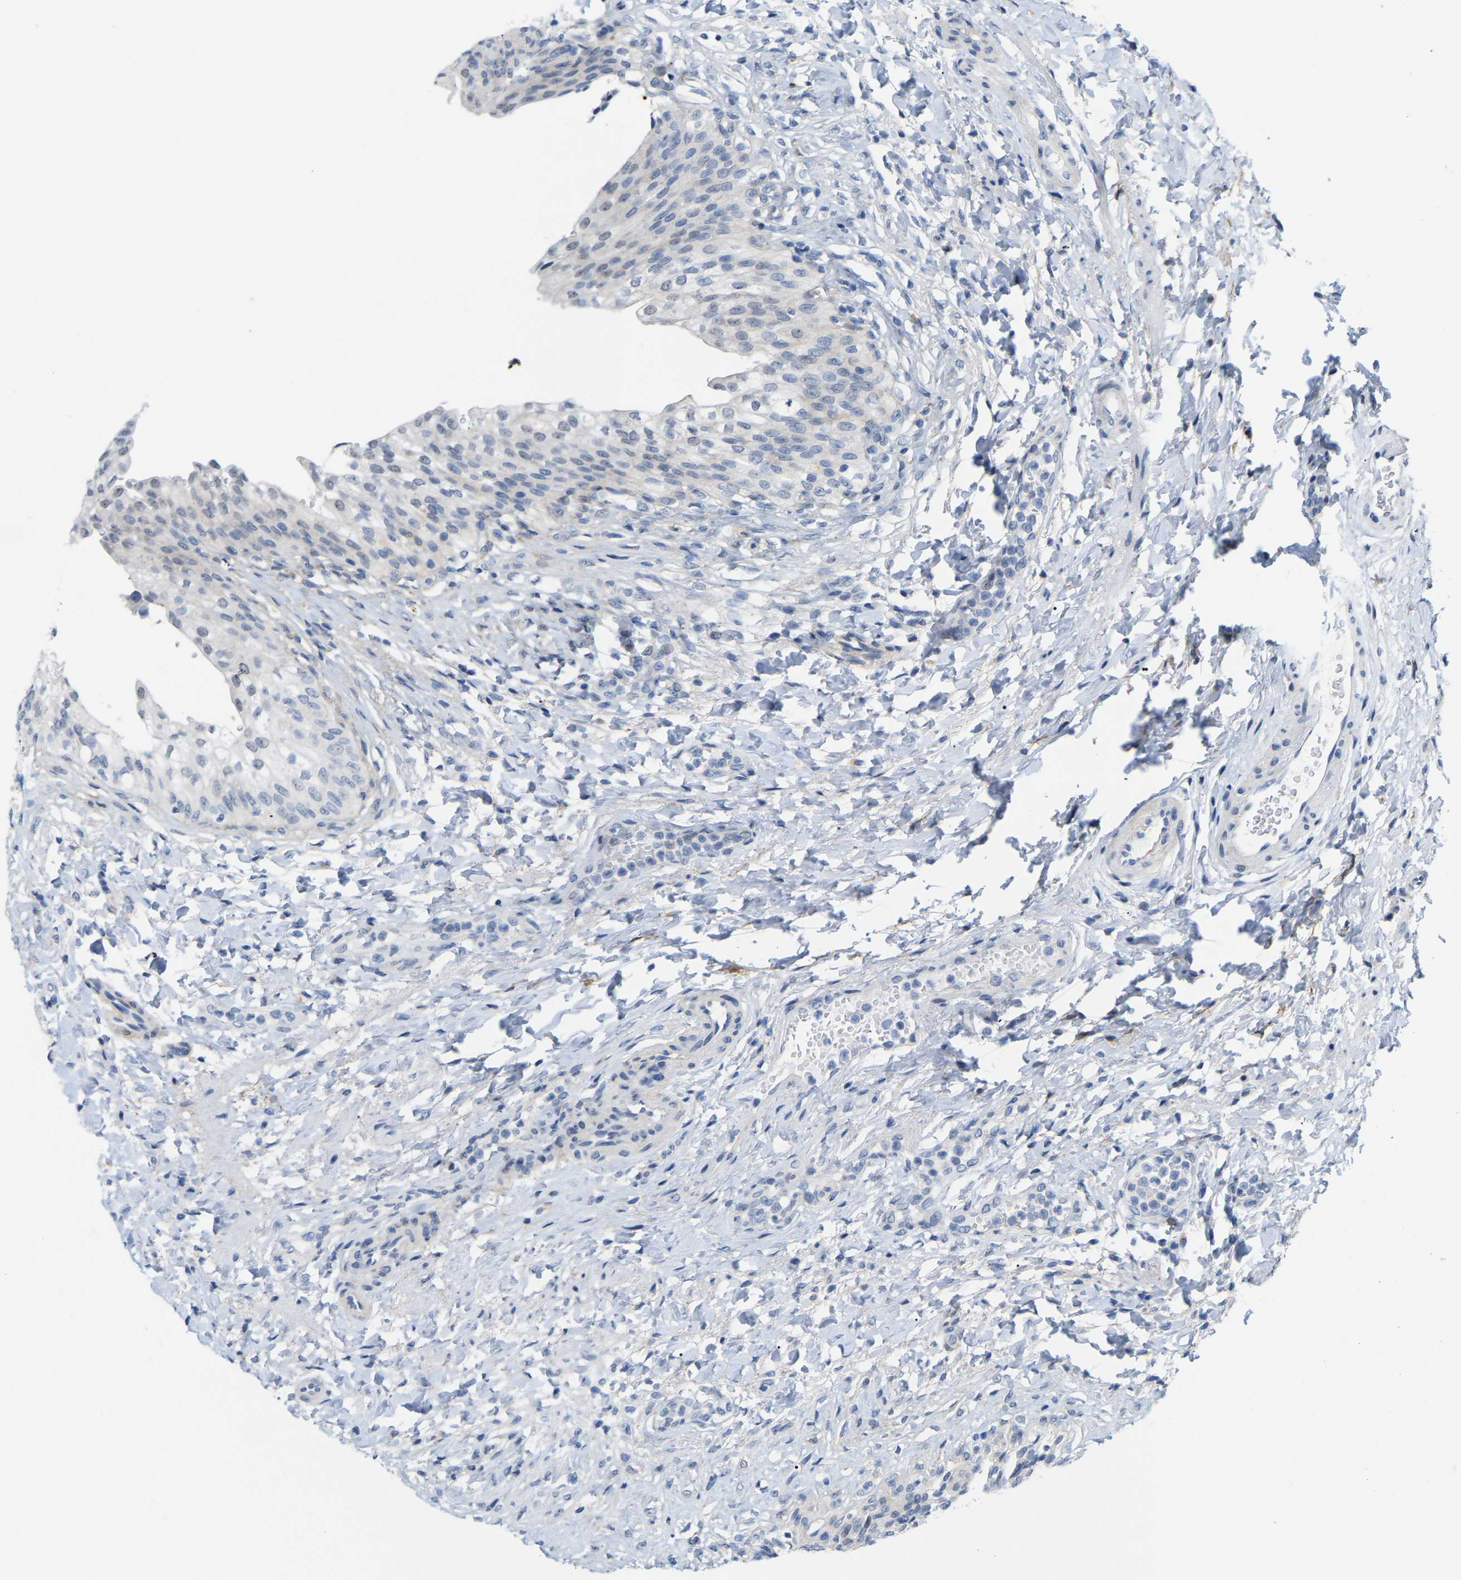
{"staining": {"intensity": "weak", "quantity": "25%-75%", "location": "cytoplasmic/membranous"}, "tissue": "urinary bladder", "cell_type": "Urothelial cells", "image_type": "normal", "snomed": [{"axis": "morphology", "description": "Urothelial carcinoma, High grade"}, {"axis": "topography", "description": "Urinary bladder"}], "caption": "Approximately 25%-75% of urothelial cells in normal human urinary bladder show weak cytoplasmic/membranous protein expression as visualized by brown immunohistochemical staining.", "gene": "ABTB2", "patient": {"sex": "male", "age": 46}}